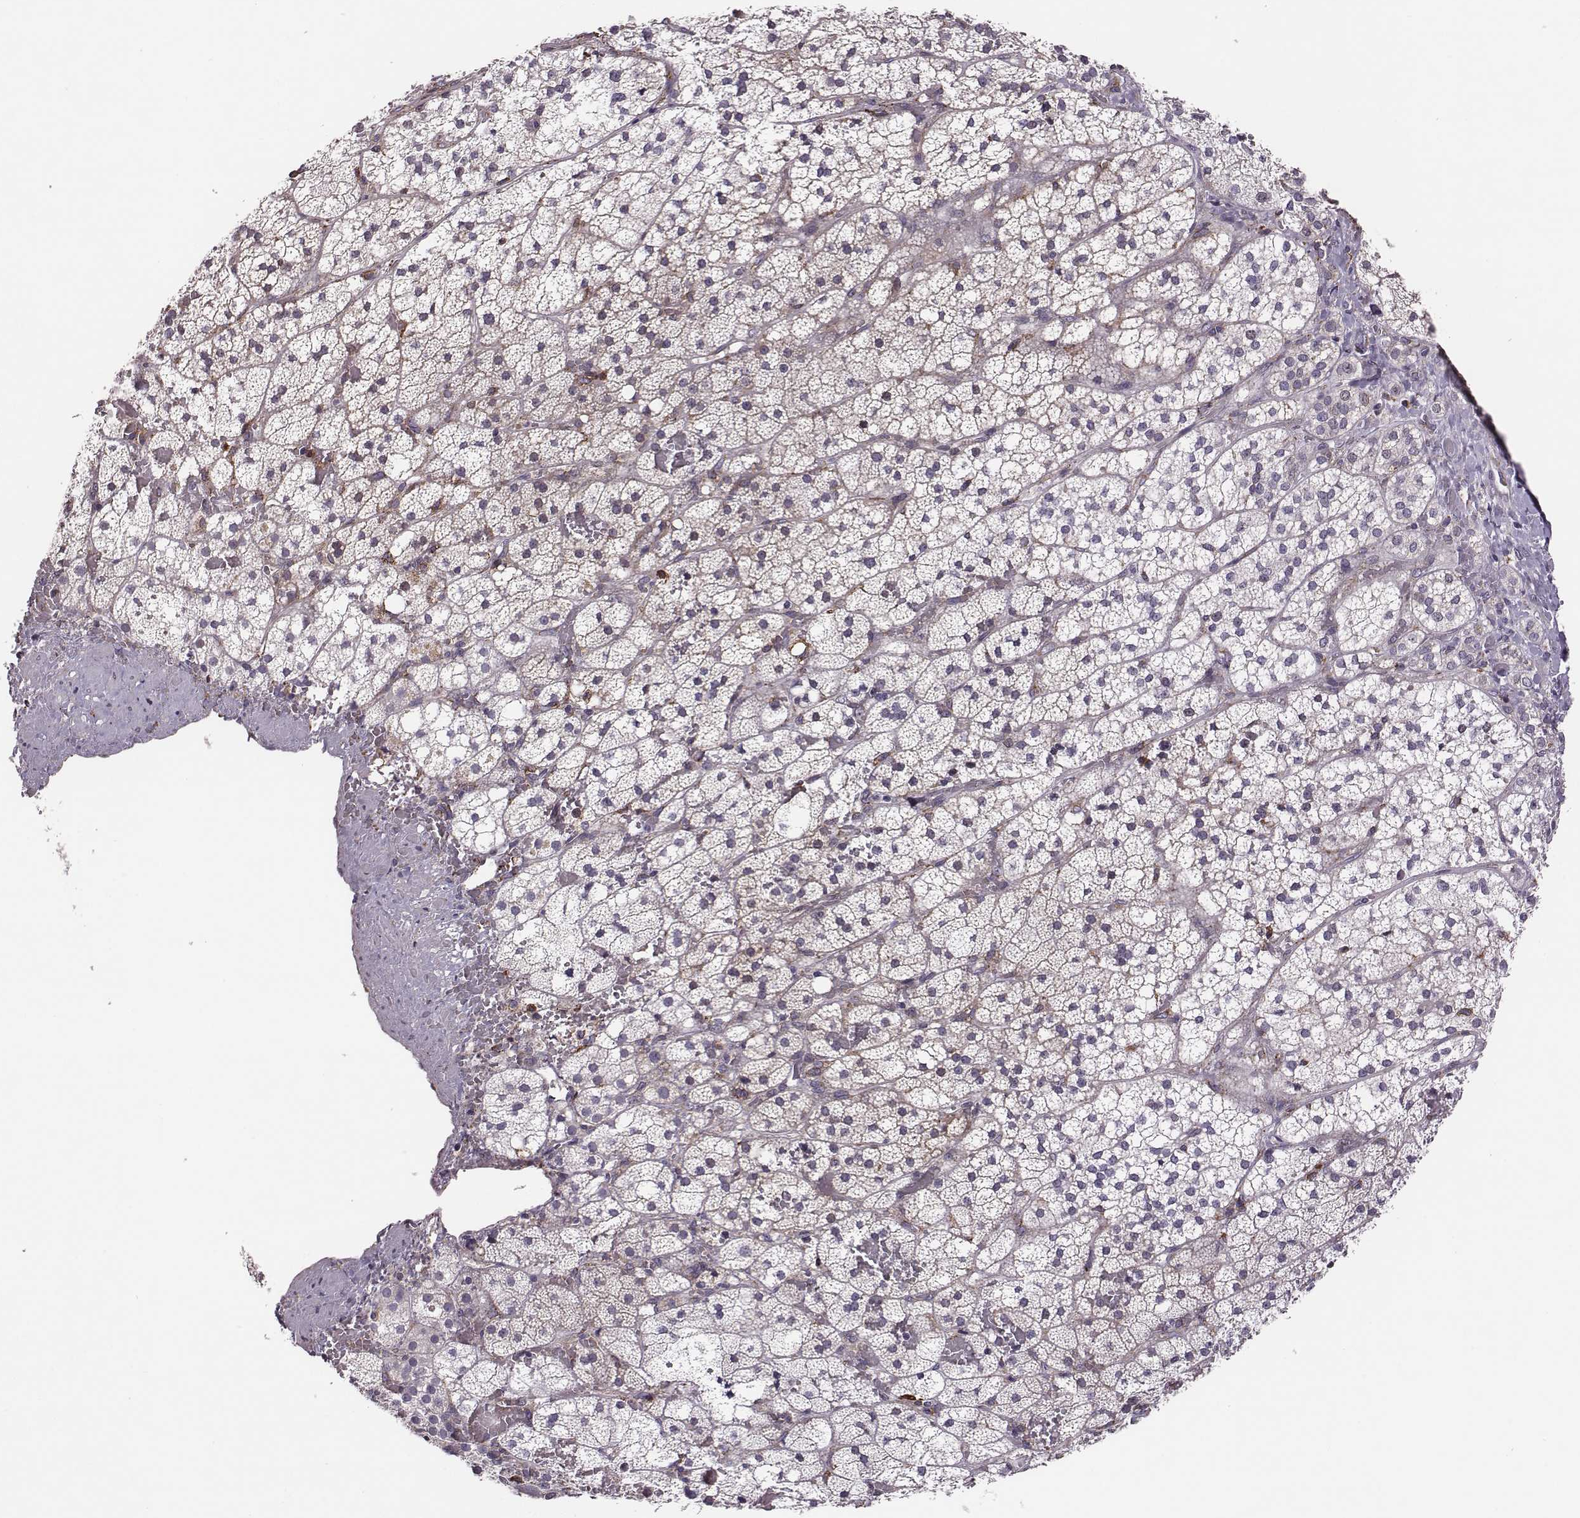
{"staining": {"intensity": "strong", "quantity": "25%-75%", "location": "cytoplasmic/membranous"}, "tissue": "adrenal gland", "cell_type": "Glandular cells", "image_type": "normal", "snomed": [{"axis": "morphology", "description": "Normal tissue, NOS"}, {"axis": "topography", "description": "Adrenal gland"}], "caption": "Immunohistochemistry (IHC) photomicrograph of normal human adrenal gland stained for a protein (brown), which reveals high levels of strong cytoplasmic/membranous positivity in approximately 25%-75% of glandular cells.", "gene": "SELENOI", "patient": {"sex": "male", "age": 53}}